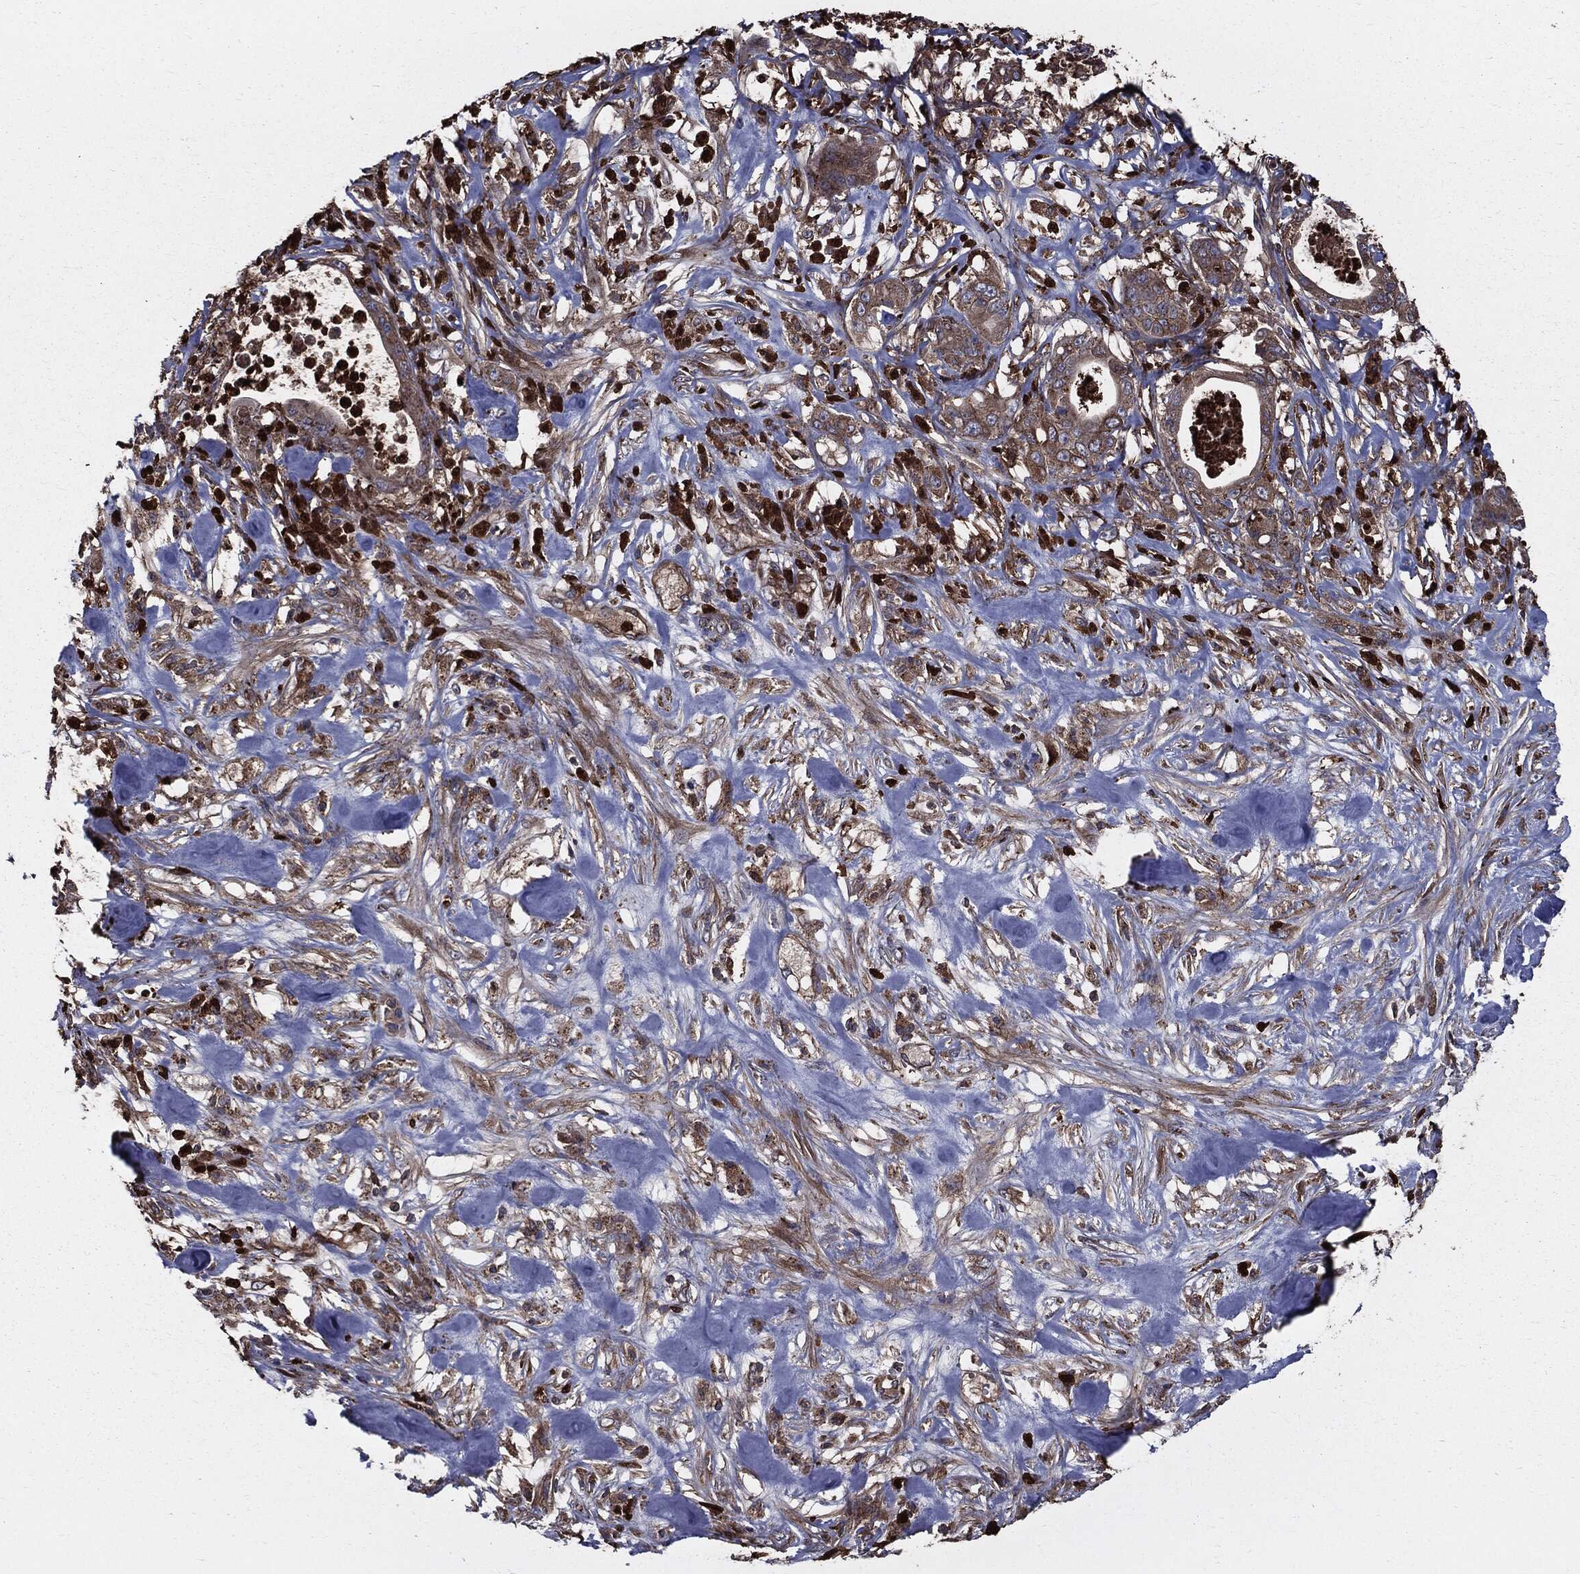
{"staining": {"intensity": "moderate", "quantity": "25%-75%", "location": "cytoplasmic/membranous"}, "tissue": "pancreatic cancer", "cell_type": "Tumor cells", "image_type": "cancer", "snomed": [{"axis": "morphology", "description": "Adenocarcinoma, NOS"}, {"axis": "topography", "description": "Pancreas"}], "caption": "This is a photomicrograph of immunohistochemistry (IHC) staining of pancreatic cancer, which shows moderate expression in the cytoplasmic/membranous of tumor cells.", "gene": "PDCD6IP", "patient": {"sex": "male", "age": 71}}